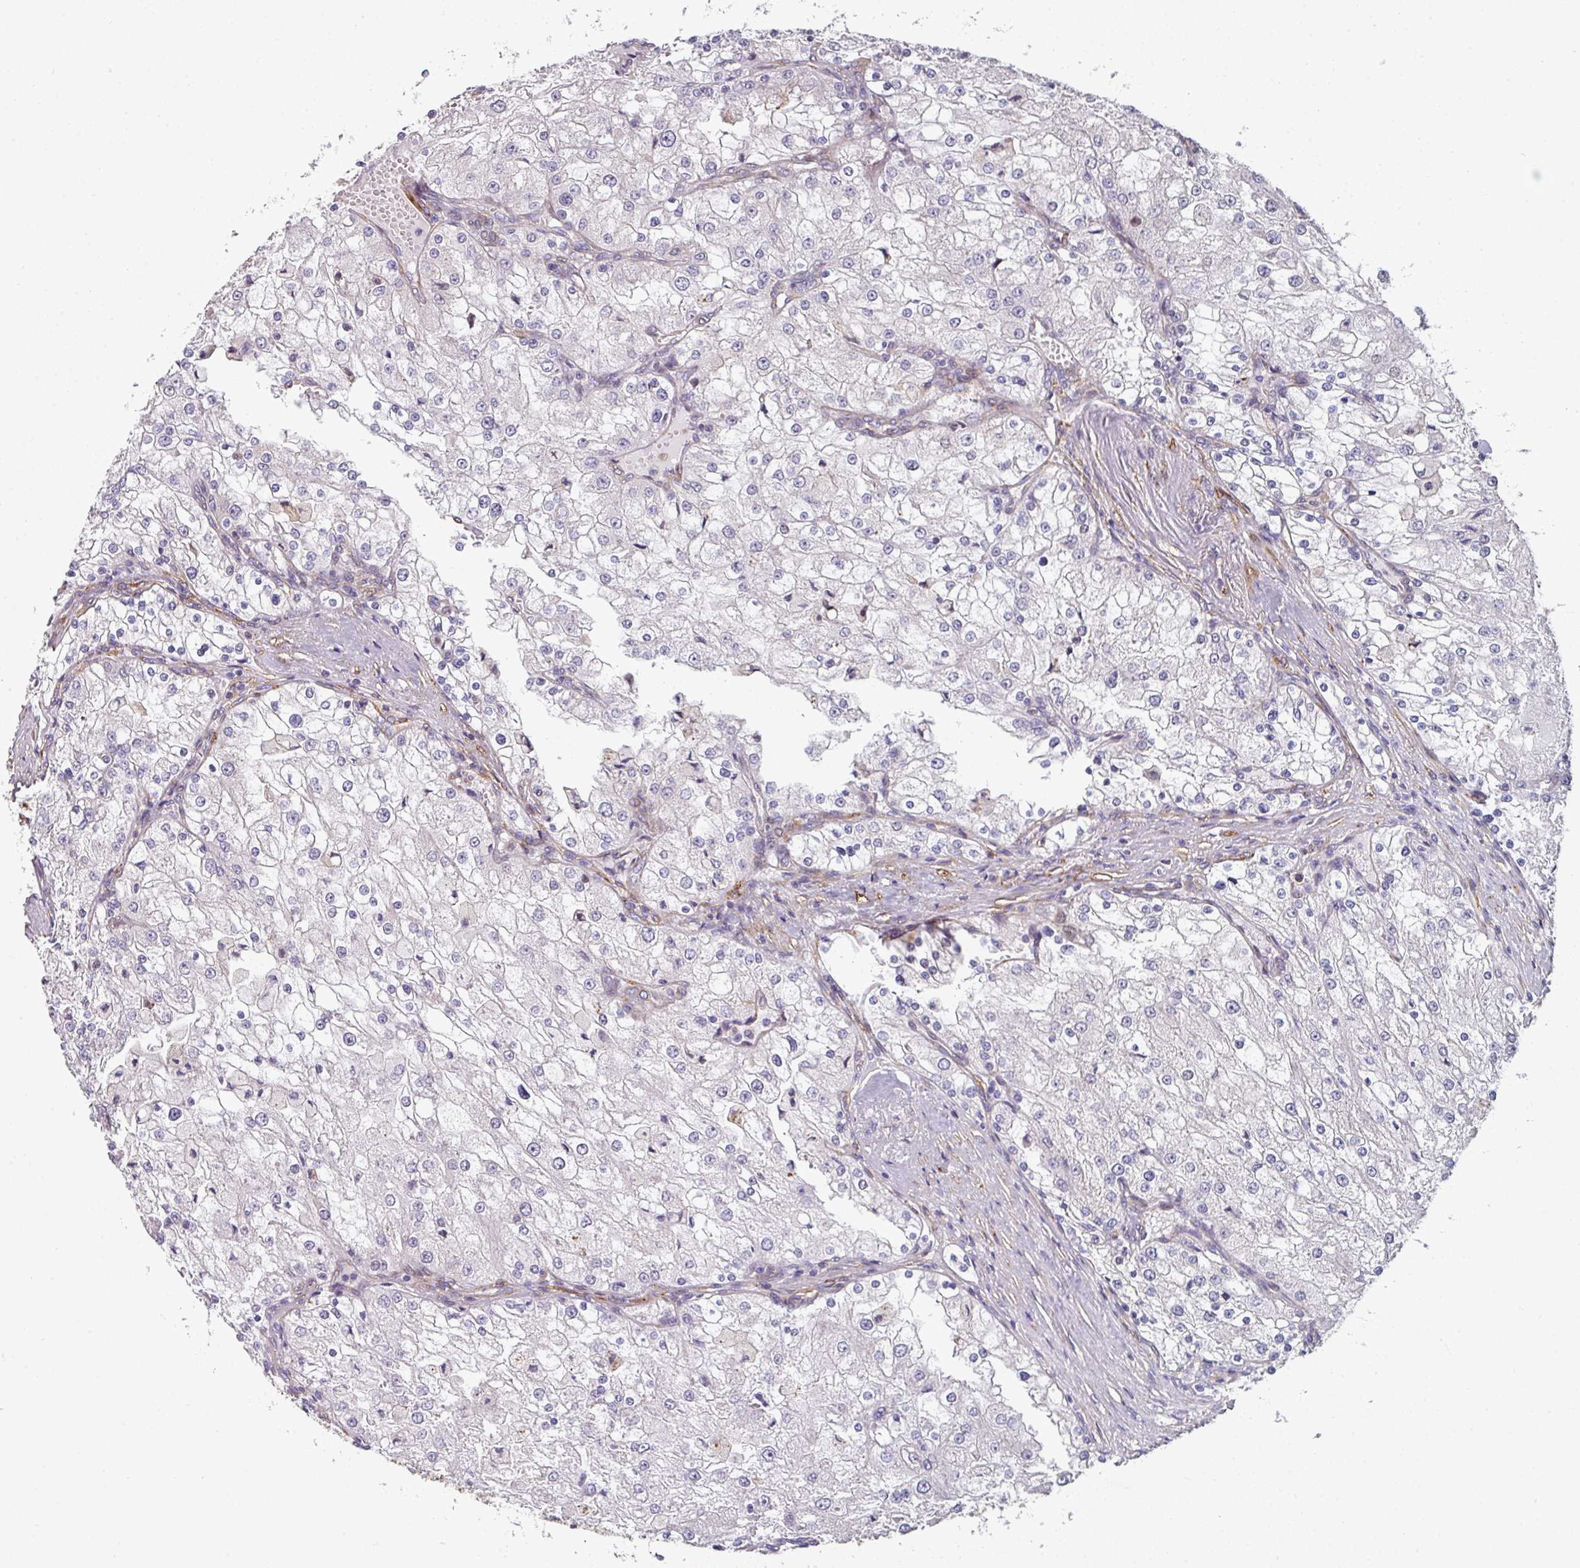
{"staining": {"intensity": "weak", "quantity": "<25%", "location": "cytoplasmic/membranous"}, "tissue": "renal cancer", "cell_type": "Tumor cells", "image_type": "cancer", "snomed": [{"axis": "morphology", "description": "Adenocarcinoma, NOS"}, {"axis": "topography", "description": "Kidney"}], "caption": "Image shows no protein staining in tumor cells of renal cancer tissue.", "gene": "BEND5", "patient": {"sex": "female", "age": 74}}